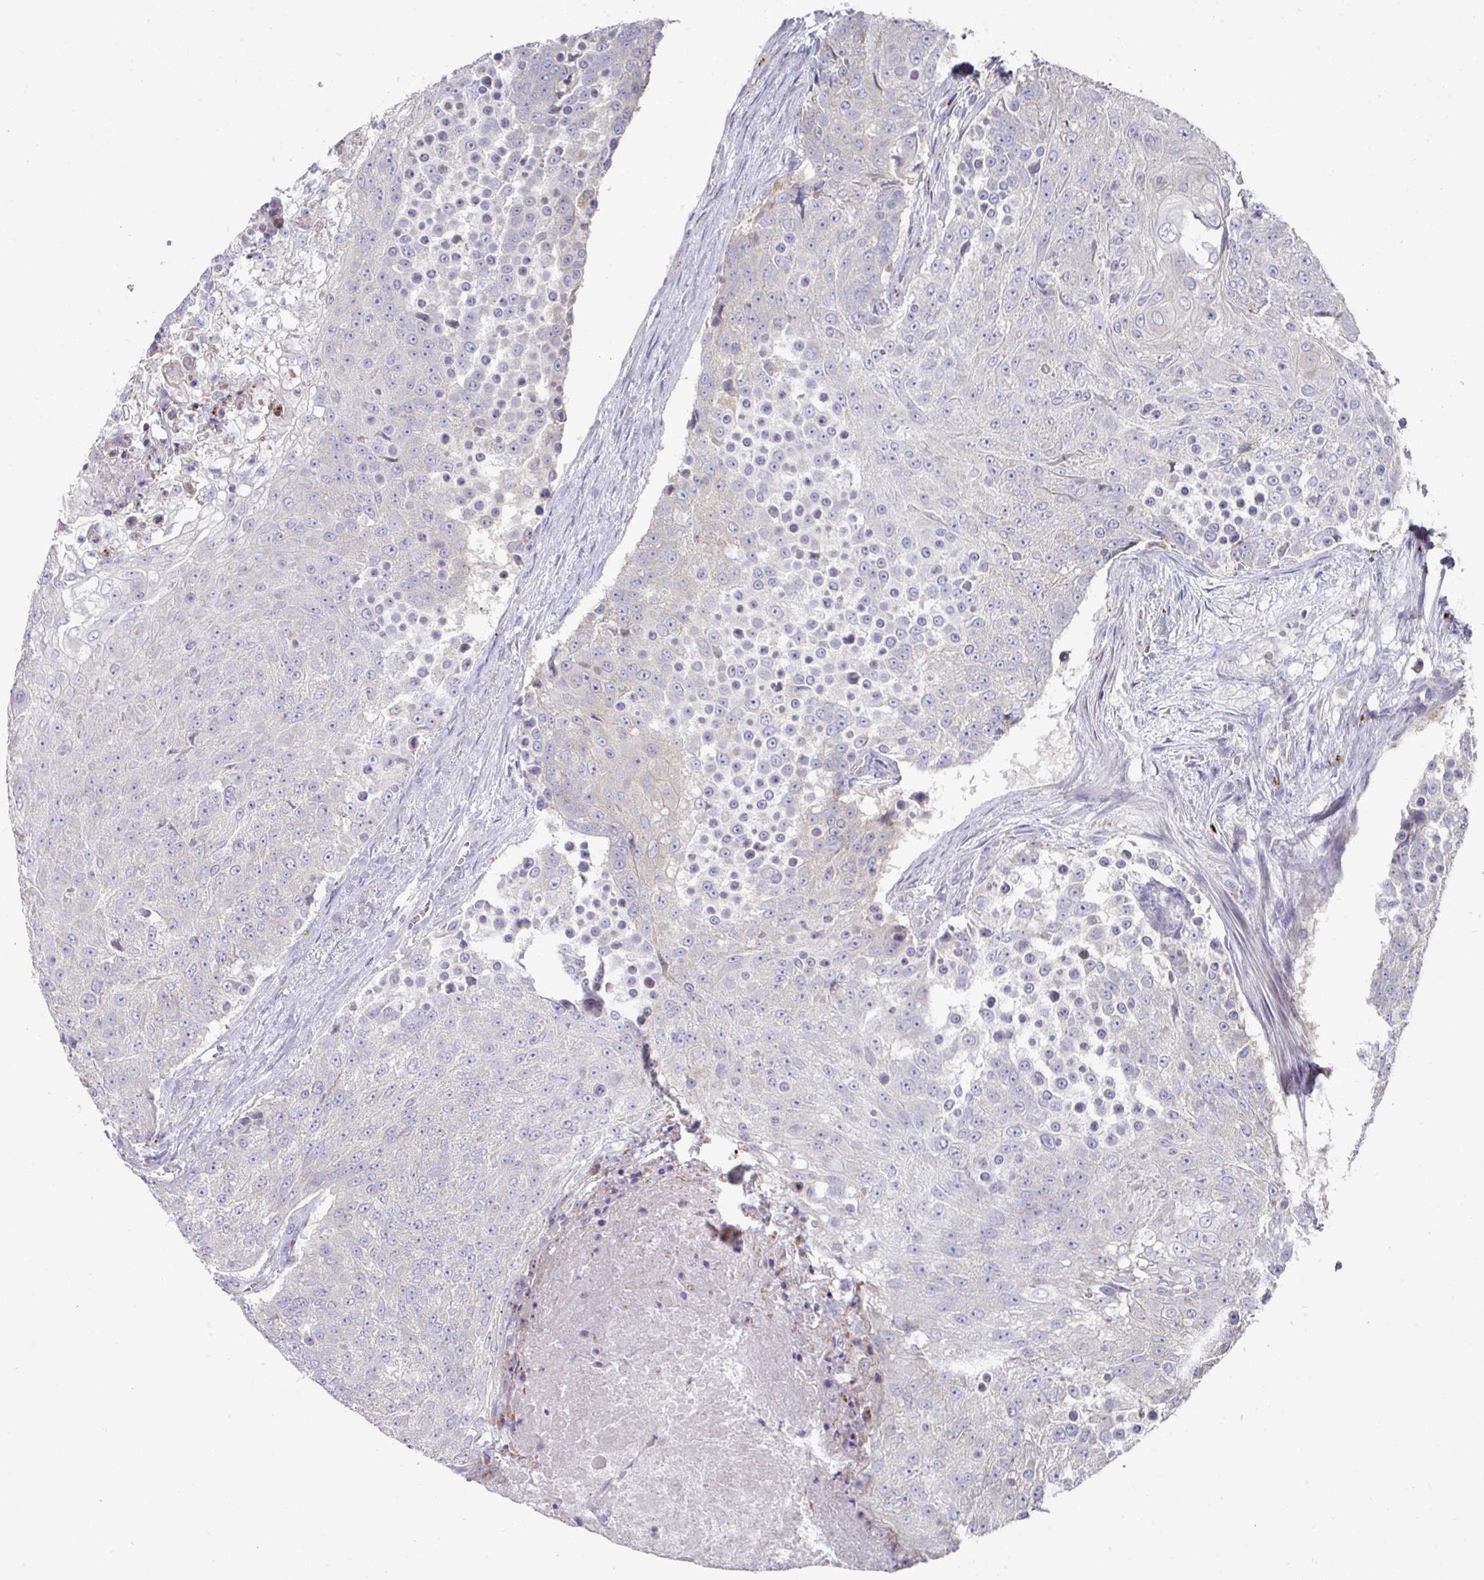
{"staining": {"intensity": "negative", "quantity": "none", "location": "none"}, "tissue": "urothelial cancer", "cell_type": "Tumor cells", "image_type": "cancer", "snomed": [{"axis": "morphology", "description": "Urothelial carcinoma, High grade"}, {"axis": "topography", "description": "Urinary bladder"}], "caption": "High magnification brightfield microscopy of urothelial cancer stained with DAB (3,3'-diaminobenzidine) (brown) and counterstained with hematoxylin (blue): tumor cells show no significant positivity. The staining is performed using DAB (3,3'-diaminobenzidine) brown chromogen with nuclei counter-stained in using hematoxylin.", "gene": "NT5C1A", "patient": {"sex": "female", "age": 63}}